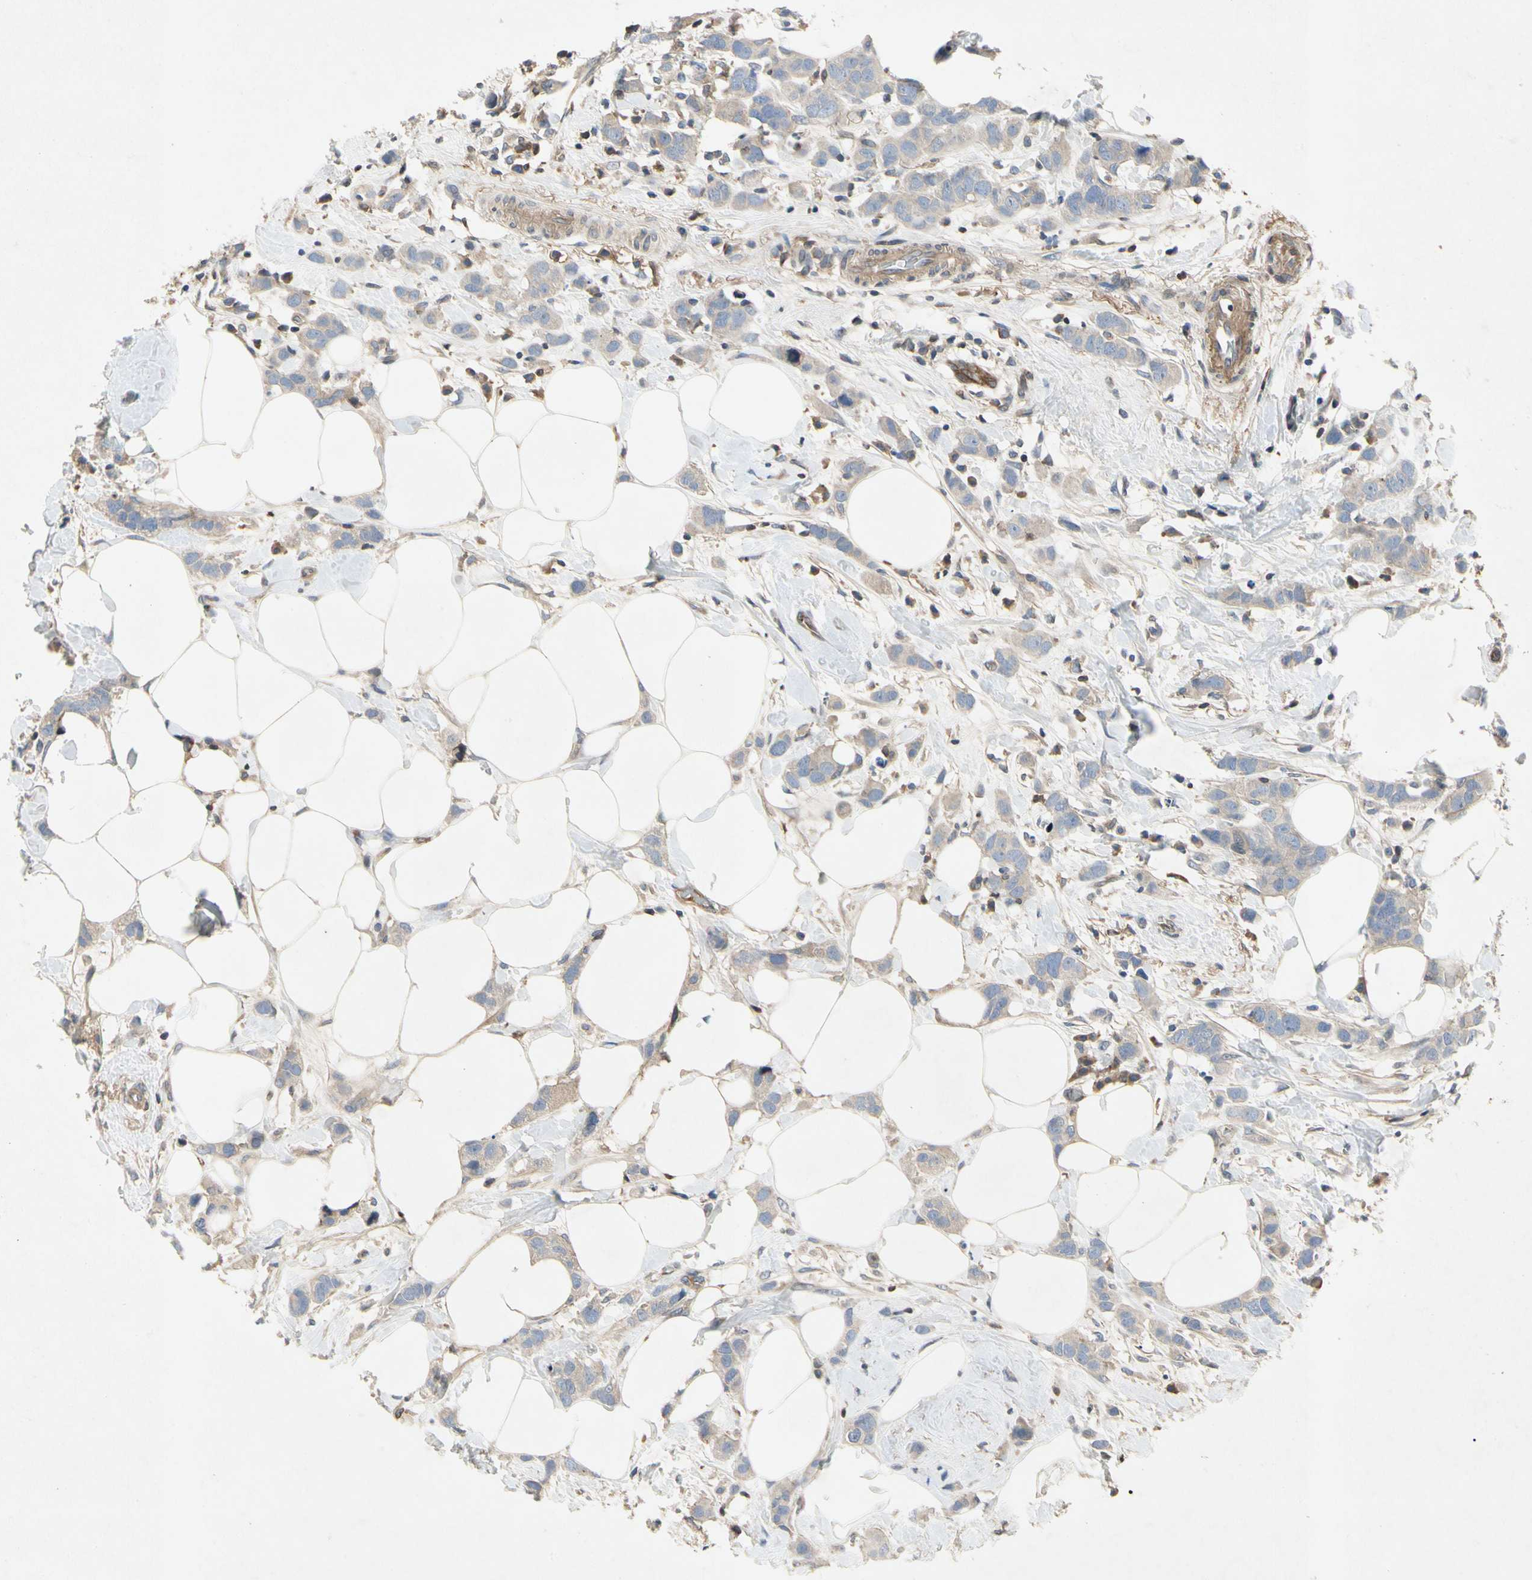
{"staining": {"intensity": "weak", "quantity": ">75%", "location": "cytoplasmic/membranous"}, "tissue": "breast cancer", "cell_type": "Tumor cells", "image_type": "cancer", "snomed": [{"axis": "morphology", "description": "Normal tissue, NOS"}, {"axis": "morphology", "description": "Duct carcinoma"}, {"axis": "topography", "description": "Breast"}], "caption": "Human breast cancer (intraductal carcinoma) stained for a protein (brown) shows weak cytoplasmic/membranous positive positivity in approximately >75% of tumor cells.", "gene": "CRTAC1", "patient": {"sex": "female", "age": 50}}